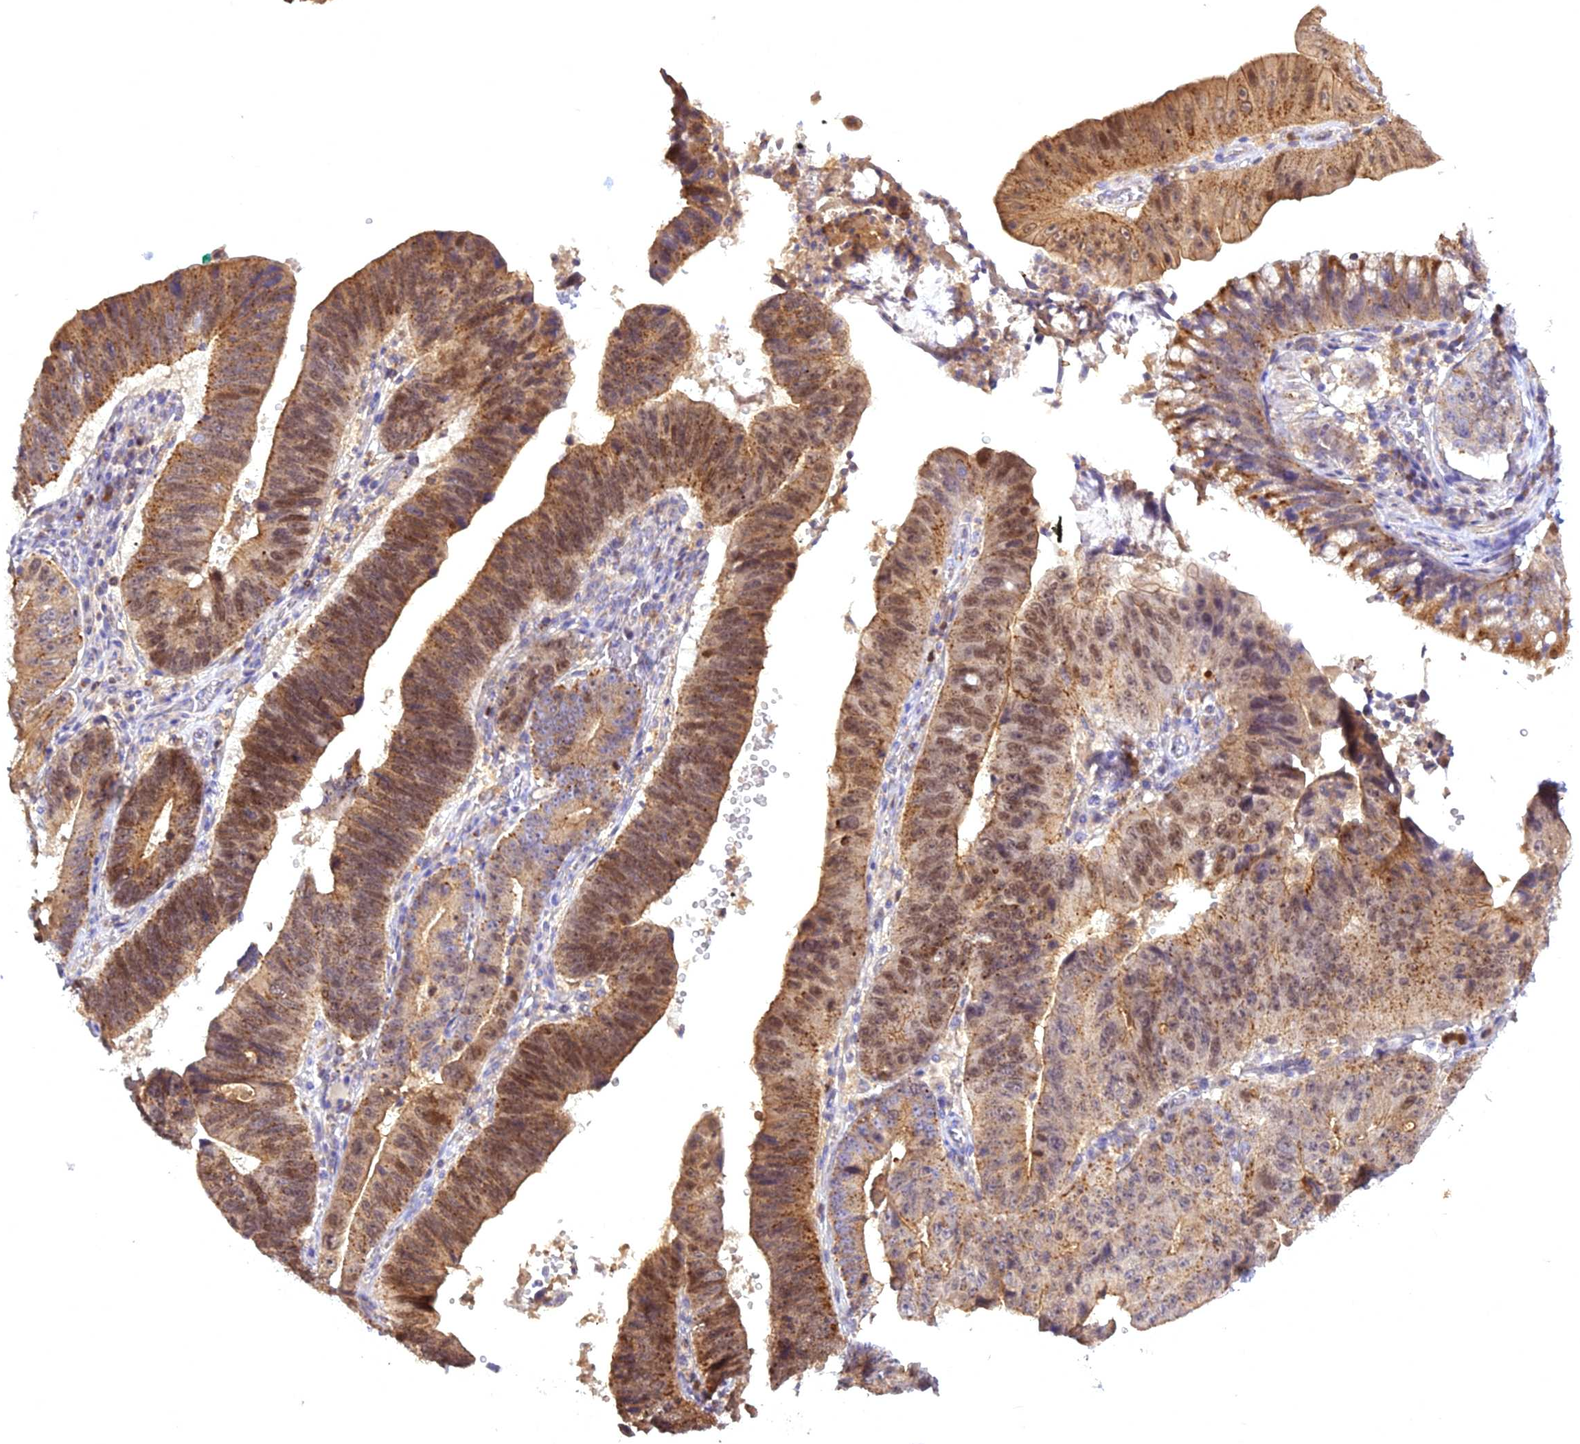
{"staining": {"intensity": "moderate", "quantity": ">75%", "location": "cytoplasmic/membranous,nuclear"}, "tissue": "stomach cancer", "cell_type": "Tumor cells", "image_type": "cancer", "snomed": [{"axis": "morphology", "description": "Adenocarcinoma, NOS"}, {"axis": "topography", "description": "Stomach"}], "caption": "Stomach cancer stained with a protein marker displays moderate staining in tumor cells.", "gene": "CENPV", "patient": {"sex": "male", "age": 59}}